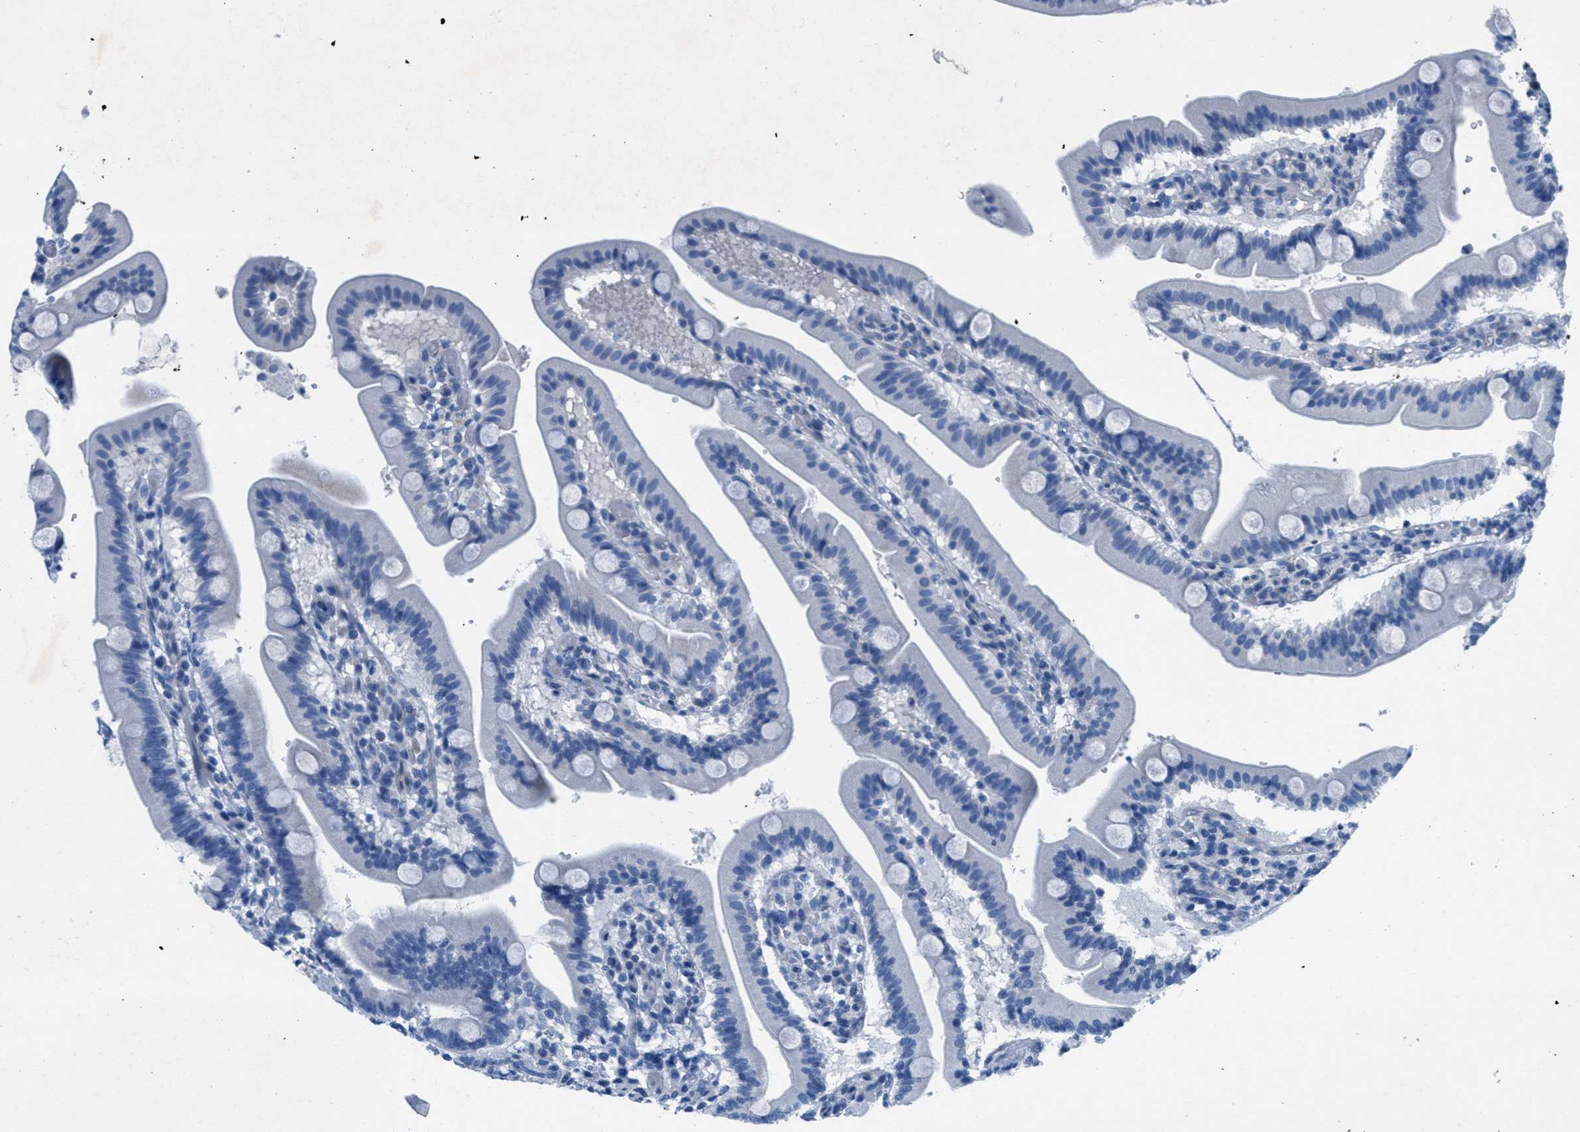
{"staining": {"intensity": "negative", "quantity": "none", "location": "none"}, "tissue": "duodenum", "cell_type": "Glandular cells", "image_type": "normal", "snomed": [{"axis": "morphology", "description": "Normal tissue, NOS"}, {"axis": "topography", "description": "Duodenum"}], "caption": "There is no significant staining in glandular cells of duodenum. (DAB (3,3'-diaminobenzidine) immunohistochemistry, high magnification).", "gene": "GALNT17", "patient": {"sex": "male", "age": 54}}